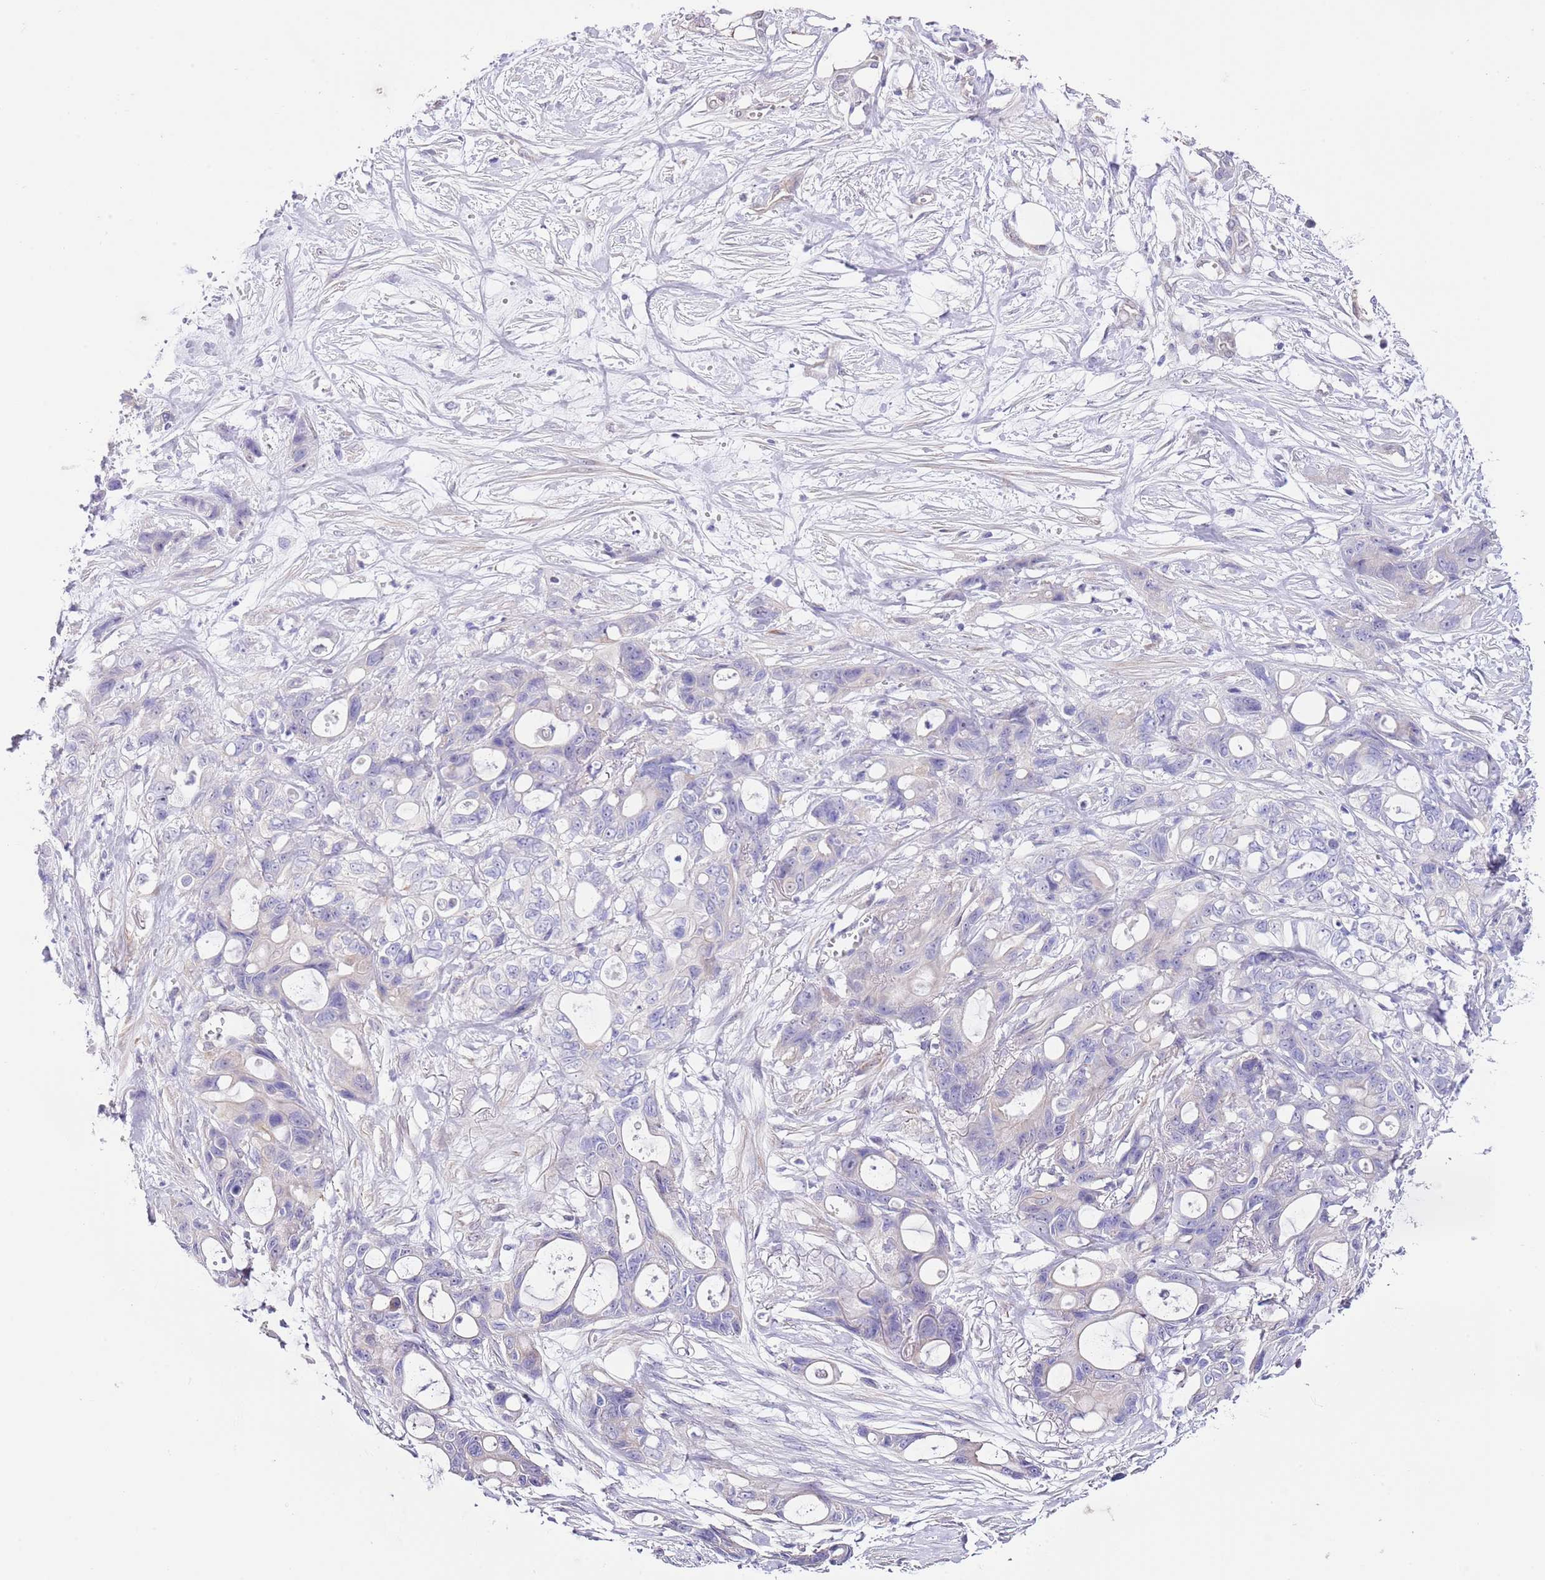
{"staining": {"intensity": "negative", "quantity": "none", "location": "none"}, "tissue": "ovarian cancer", "cell_type": "Tumor cells", "image_type": "cancer", "snomed": [{"axis": "morphology", "description": "Cystadenocarcinoma, mucinous, NOS"}, {"axis": "topography", "description": "Ovary"}], "caption": "Immunohistochemistry micrograph of neoplastic tissue: ovarian mucinous cystadenocarcinoma stained with DAB (3,3'-diaminobenzidine) displays no significant protein staining in tumor cells.", "gene": "PRR32", "patient": {"sex": "female", "age": 70}}